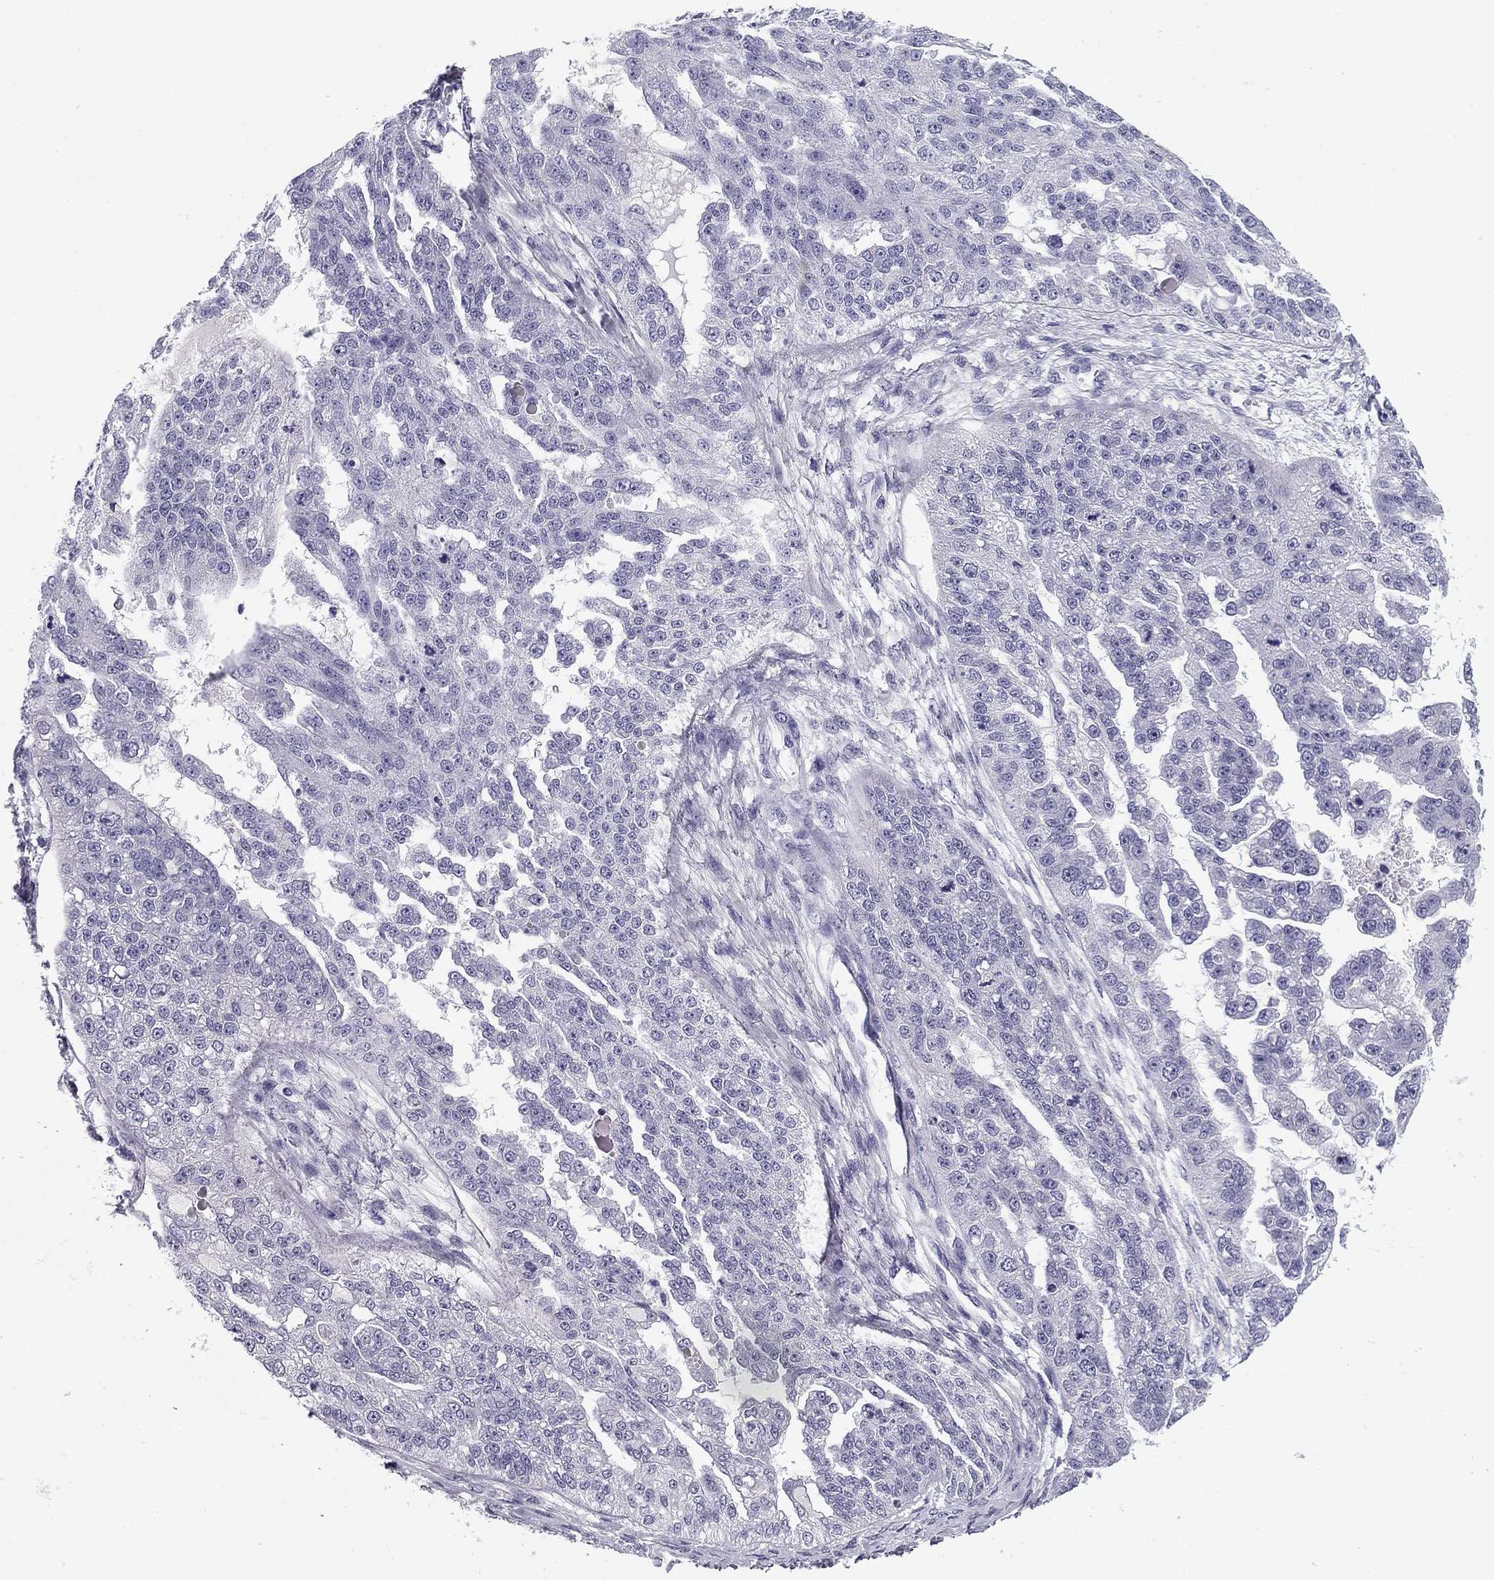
{"staining": {"intensity": "negative", "quantity": "none", "location": "none"}, "tissue": "ovarian cancer", "cell_type": "Tumor cells", "image_type": "cancer", "snomed": [{"axis": "morphology", "description": "Cystadenocarcinoma, serous, NOS"}, {"axis": "topography", "description": "Ovary"}], "caption": "Ovarian cancer stained for a protein using immunohistochemistry shows no staining tumor cells.", "gene": "FLNC", "patient": {"sex": "female", "age": 58}}